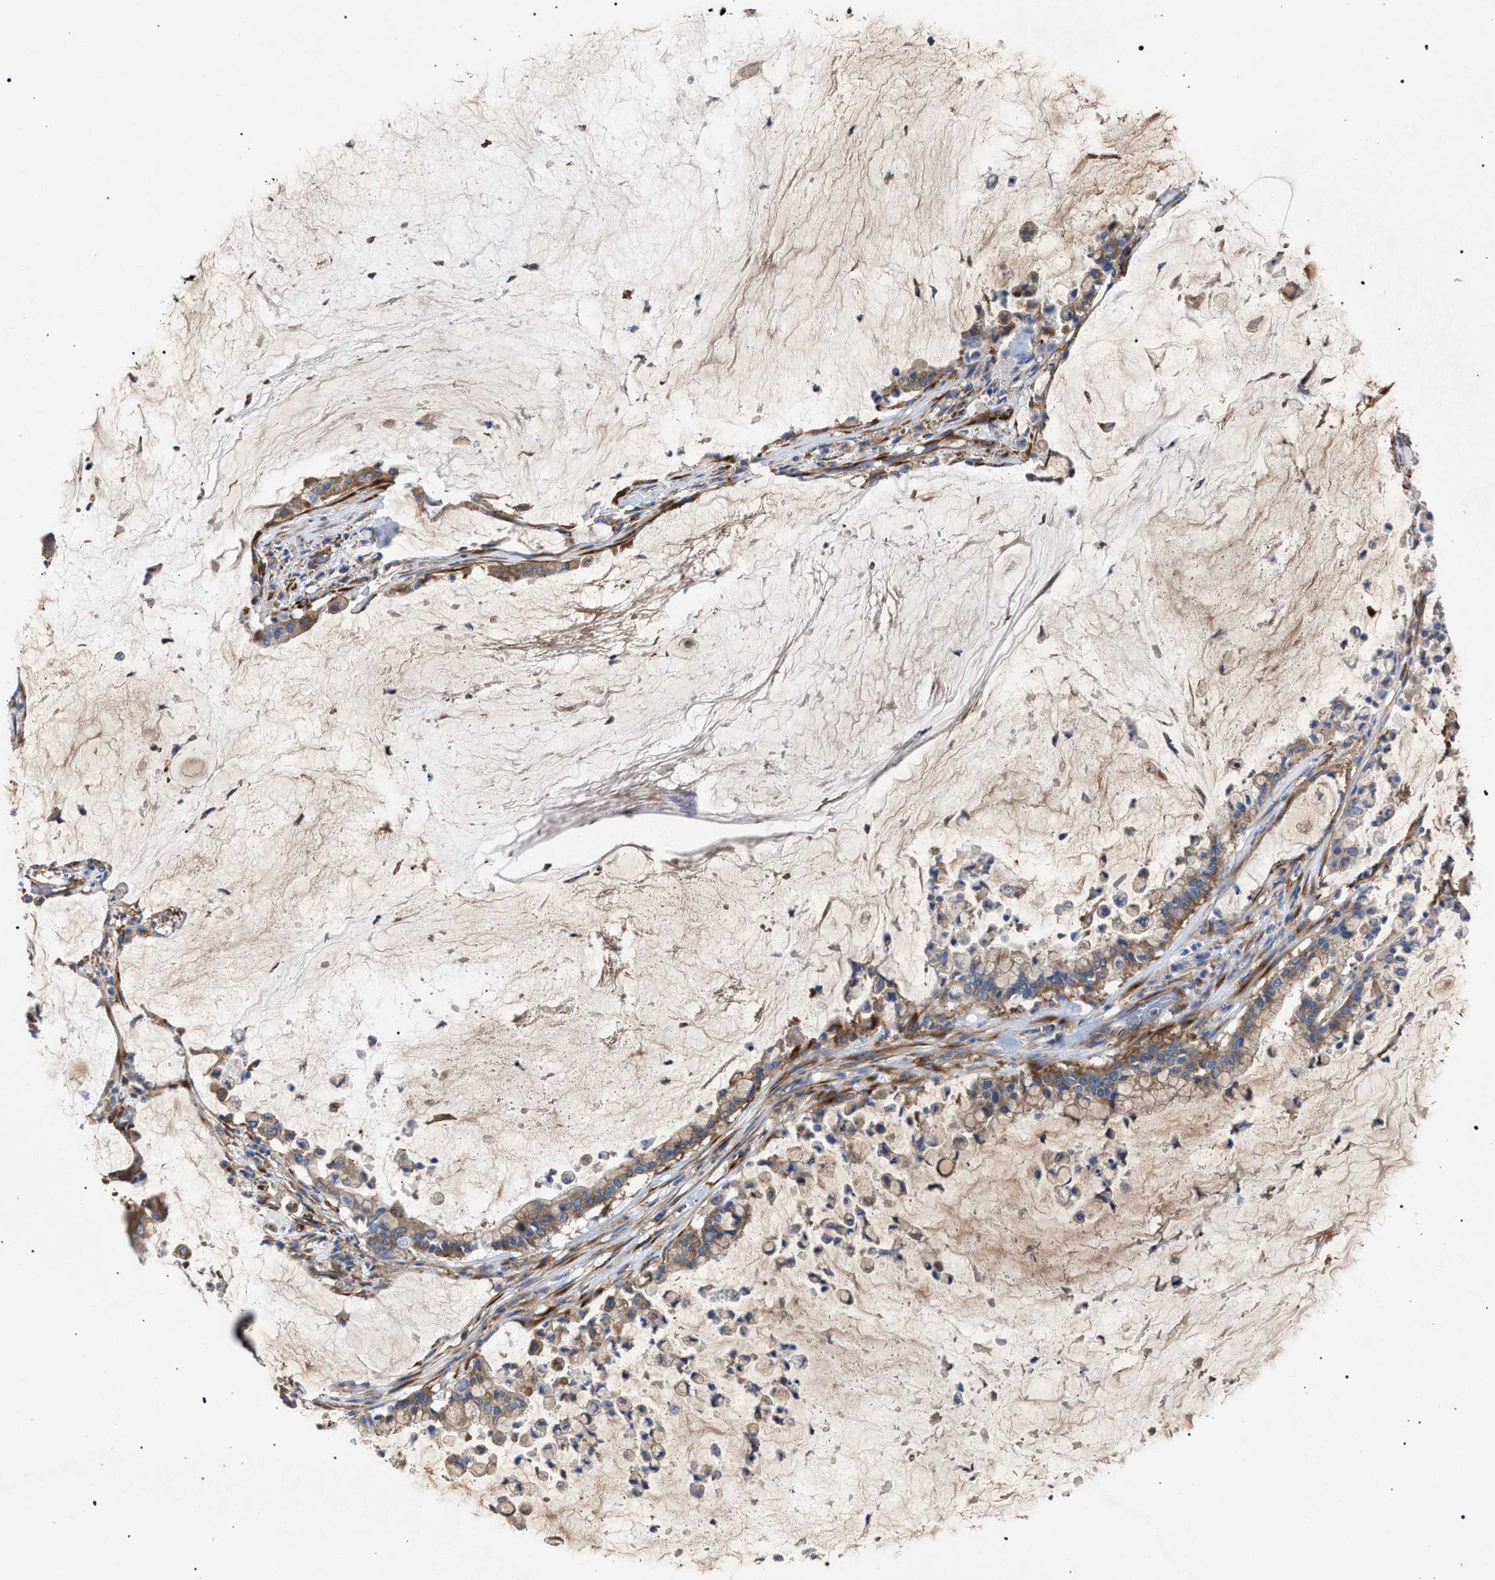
{"staining": {"intensity": "moderate", "quantity": ">75%", "location": "cytoplasmic/membranous"}, "tissue": "pancreatic cancer", "cell_type": "Tumor cells", "image_type": "cancer", "snomed": [{"axis": "morphology", "description": "Adenocarcinoma, NOS"}, {"axis": "topography", "description": "Pancreas"}], "caption": "Human adenocarcinoma (pancreatic) stained with a brown dye exhibits moderate cytoplasmic/membranous positive expression in about >75% of tumor cells.", "gene": "CDR2L", "patient": {"sex": "male", "age": 41}}